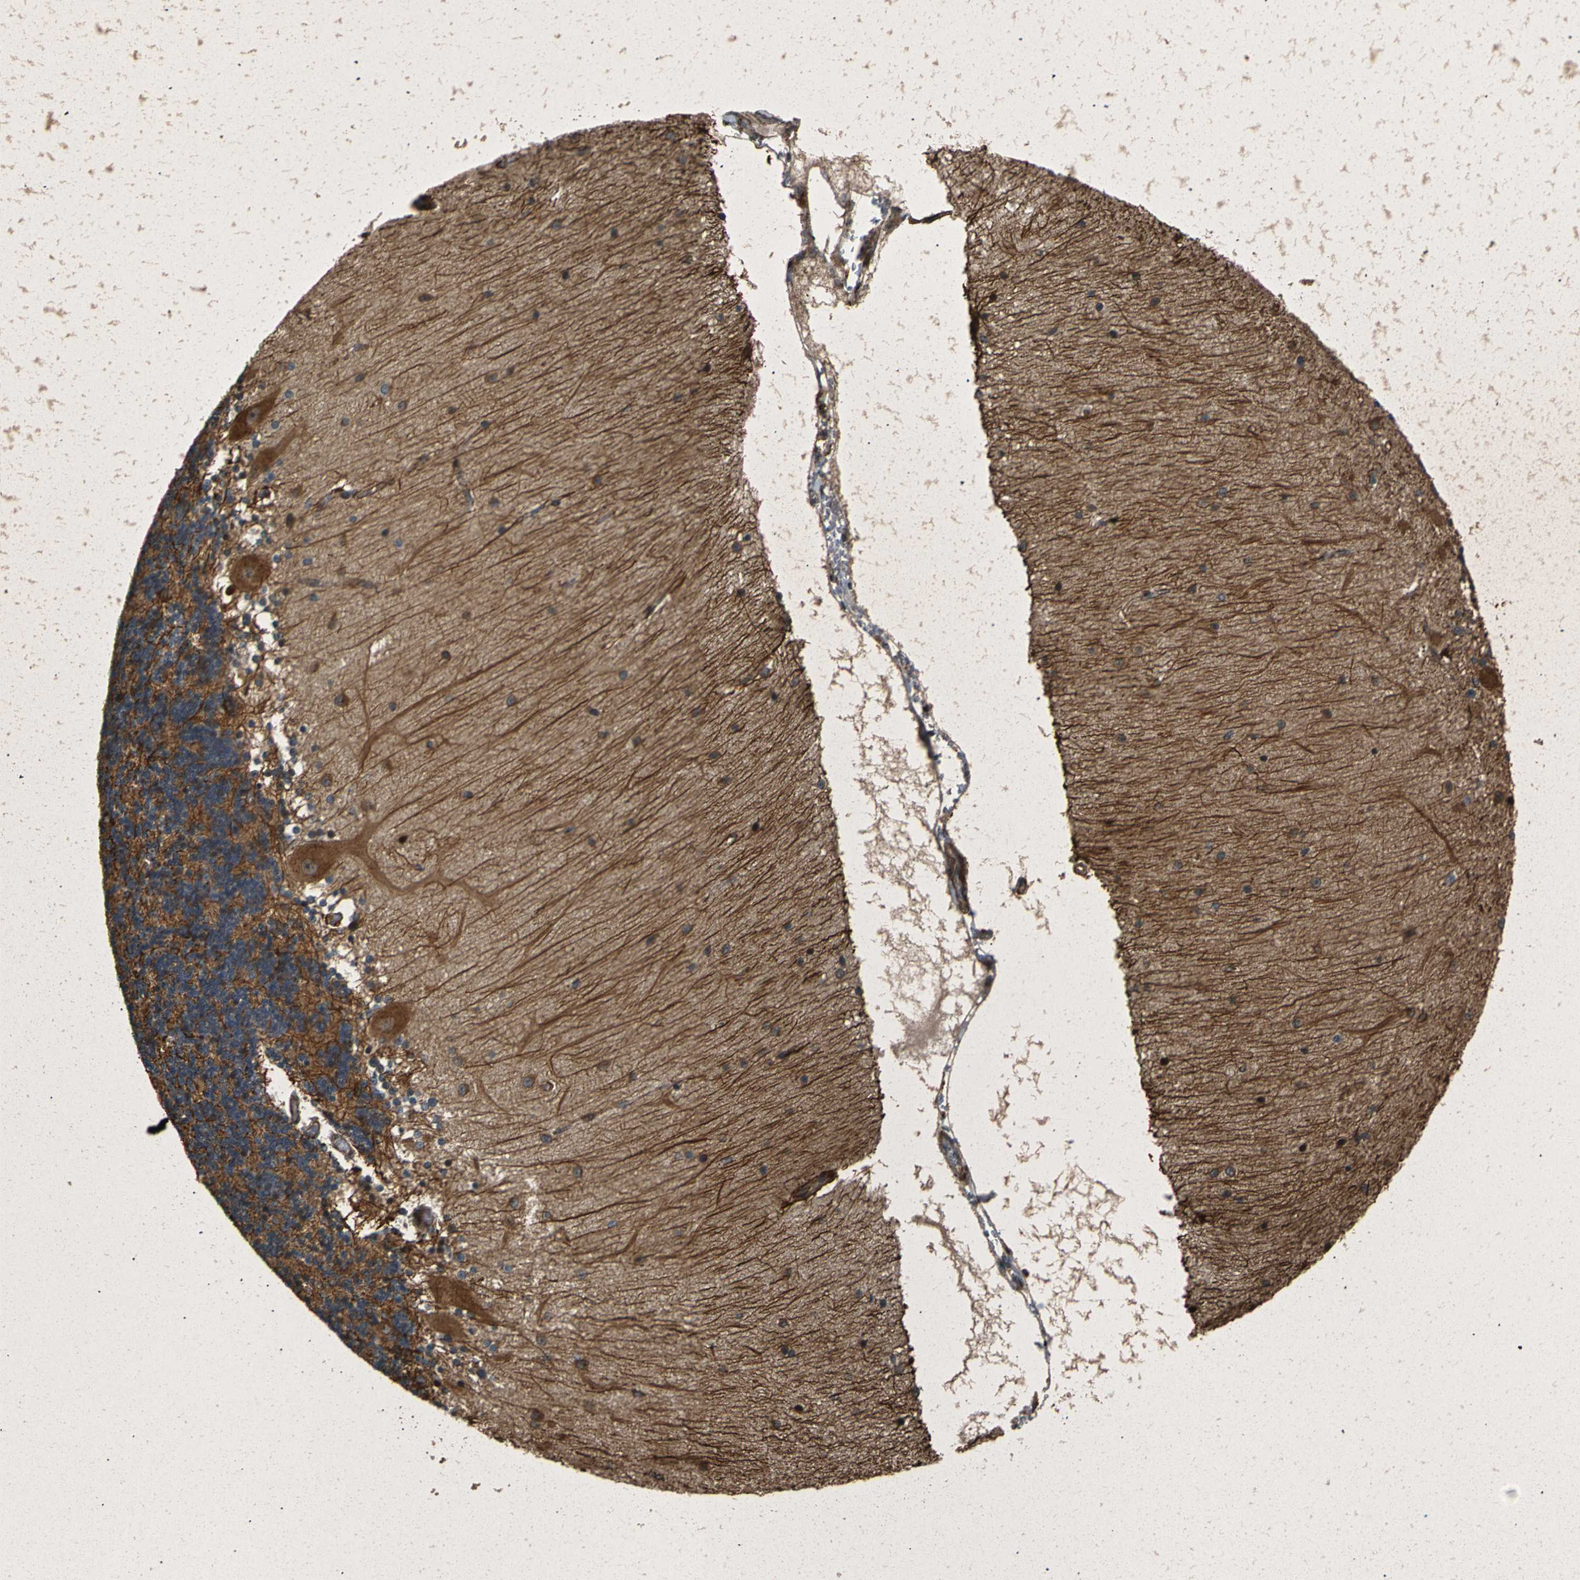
{"staining": {"intensity": "strong", "quantity": "25%-75%", "location": "cytoplasmic/membranous"}, "tissue": "cerebellum", "cell_type": "Cells in granular layer", "image_type": "normal", "snomed": [{"axis": "morphology", "description": "Normal tissue, NOS"}, {"axis": "topography", "description": "Cerebellum"}], "caption": "Immunohistochemical staining of normal cerebellum exhibits strong cytoplasmic/membranous protein staining in approximately 25%-75% of cells in granular layer.", "gene": "AKAP9", "patient": {"sex": "female", "age": 54}}